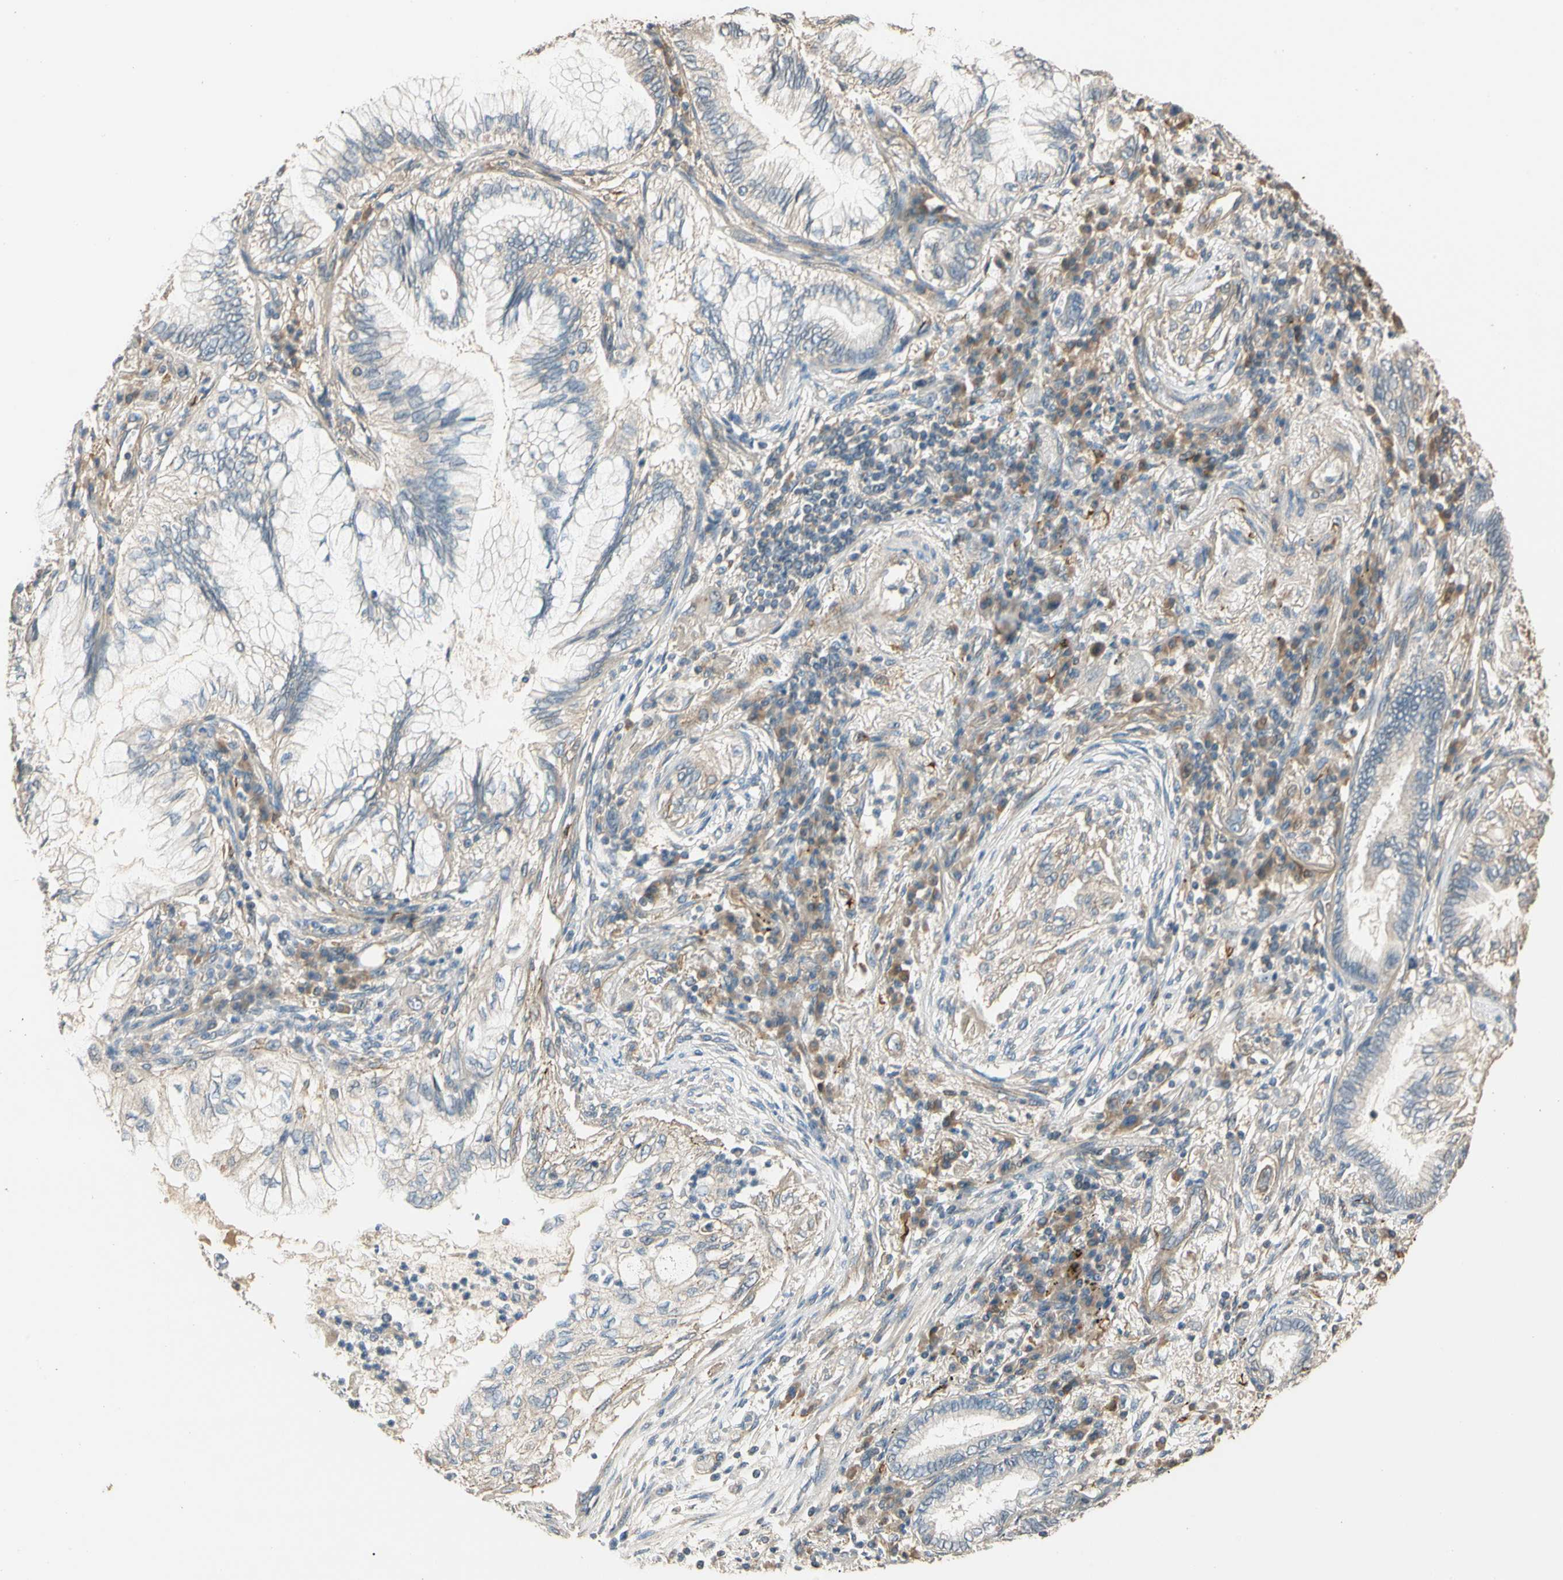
{"staining": {"intensity": "weak", "quantity": "<25%", "location": "cytoplasmic/membranous"}, "tissue": "lung cancer", "cell_type": "Tumor cells", "image_type": "cancer", "snomed": [{"axis": "morphology", "description": "Normal tissue, NOS"}, {"axis": "morphology", "description": "Adenocarcinoma, NOS"}, {"axis": "topography", "description": "Bronchus"}, {"axis": "topography", "description": "Lung"}], "caption": "Tumor cells show no significant protein staining in lung adenocarcinoma.", "gene": "CDH6", "patient": {"sex": "female", "age": 70}}